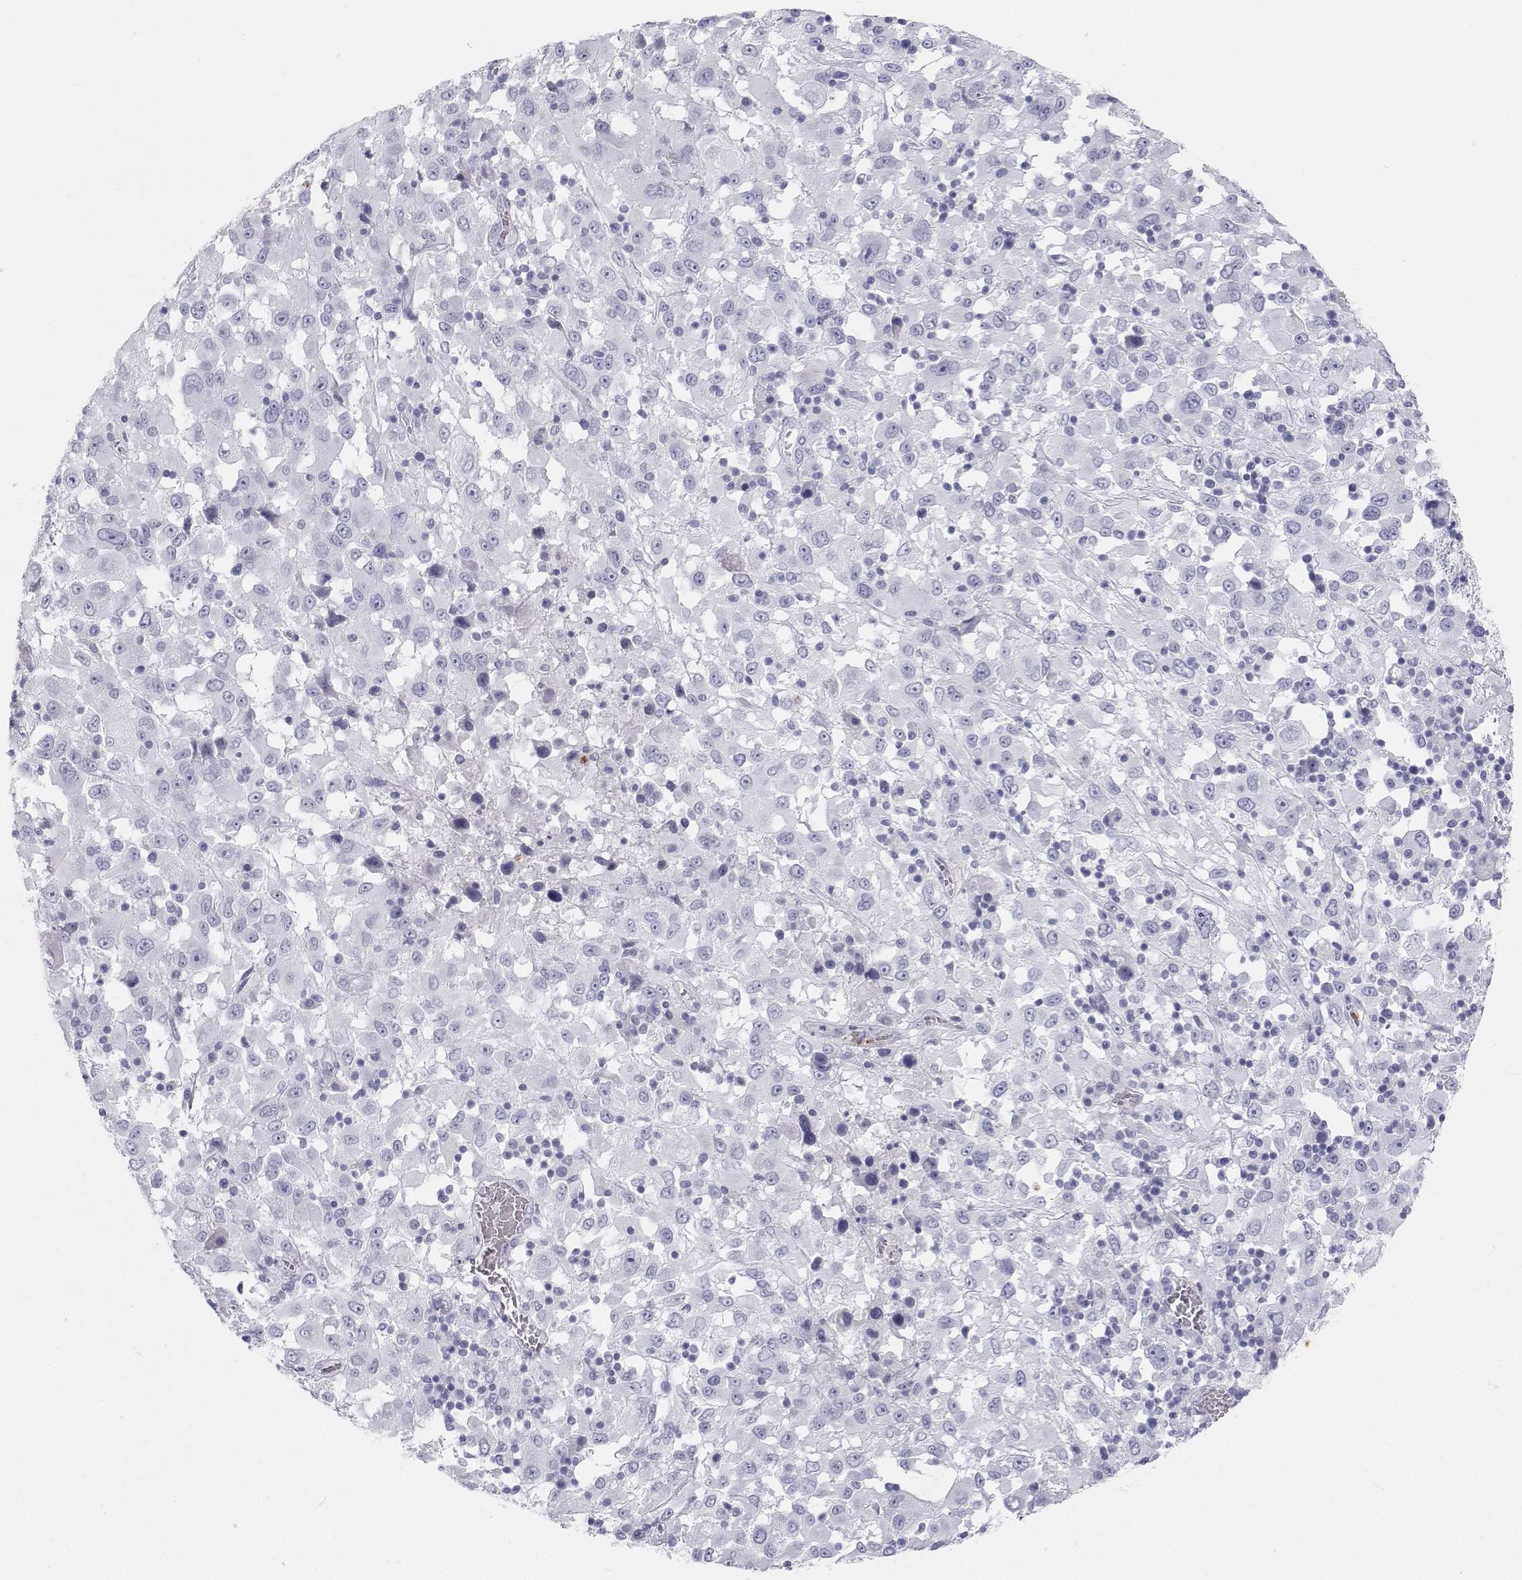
{"staining": {"intensity": "negative", "quantity": "none", "location": "none"}, "tissue": "melanoma", "cell_type": "Tumor cells", "image_type": "cancer", "snomed": [{"axis": "morphology", "description": "Malignant melanoma, Metastatic site"}, {"axis": "topography", "description": "Soft tissue"}], "caption": "The micrograph demonstrates no significant expression in tumor cells of melanoma.", "gene": "SFTPB", "patient": {"sex": "male", "age": 50}}